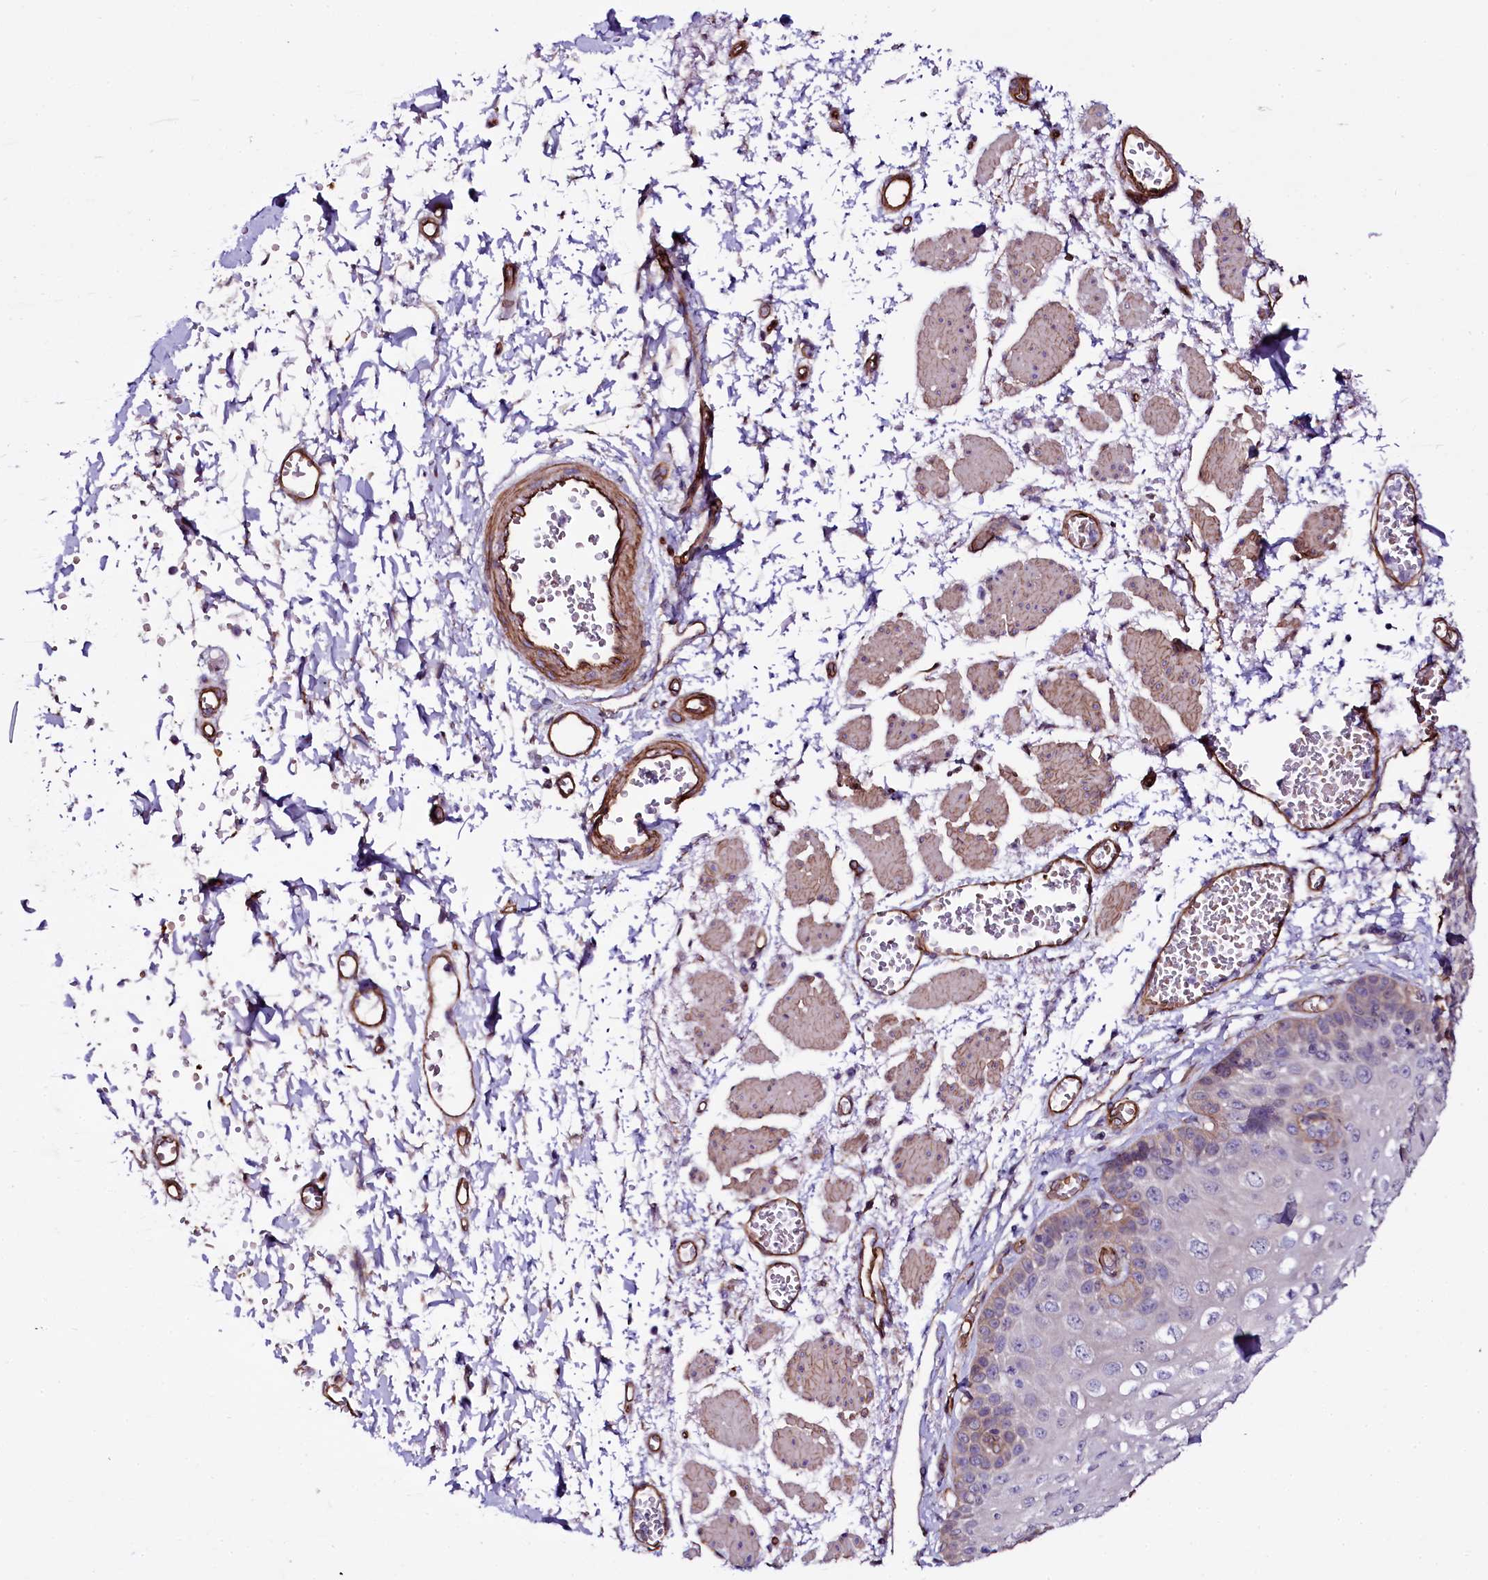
{"staining": {"intensity": "weak", "quantity": "<25%", "location": "cytoplasmic/membranous"}, "tissue": "esophagus", "cell_type": "Squamous epithelial cells", "image_type": "normal", "snomed": [{"axis": "morphology", "description": "Normal tissue, NOS"}, {"axis": "topography", "description": "Esophagus"}], "caption": "Normal esophagus was stained to show a protein in brown. There is no significant expression in squamous epithelial cells. (Stains: DAB IHC with hematoxylin counter stain, Microscopy: brightfield microscopy at high magnification).", "gene": "MEX3C", "patient": {"sex": "male", "age": 81}}